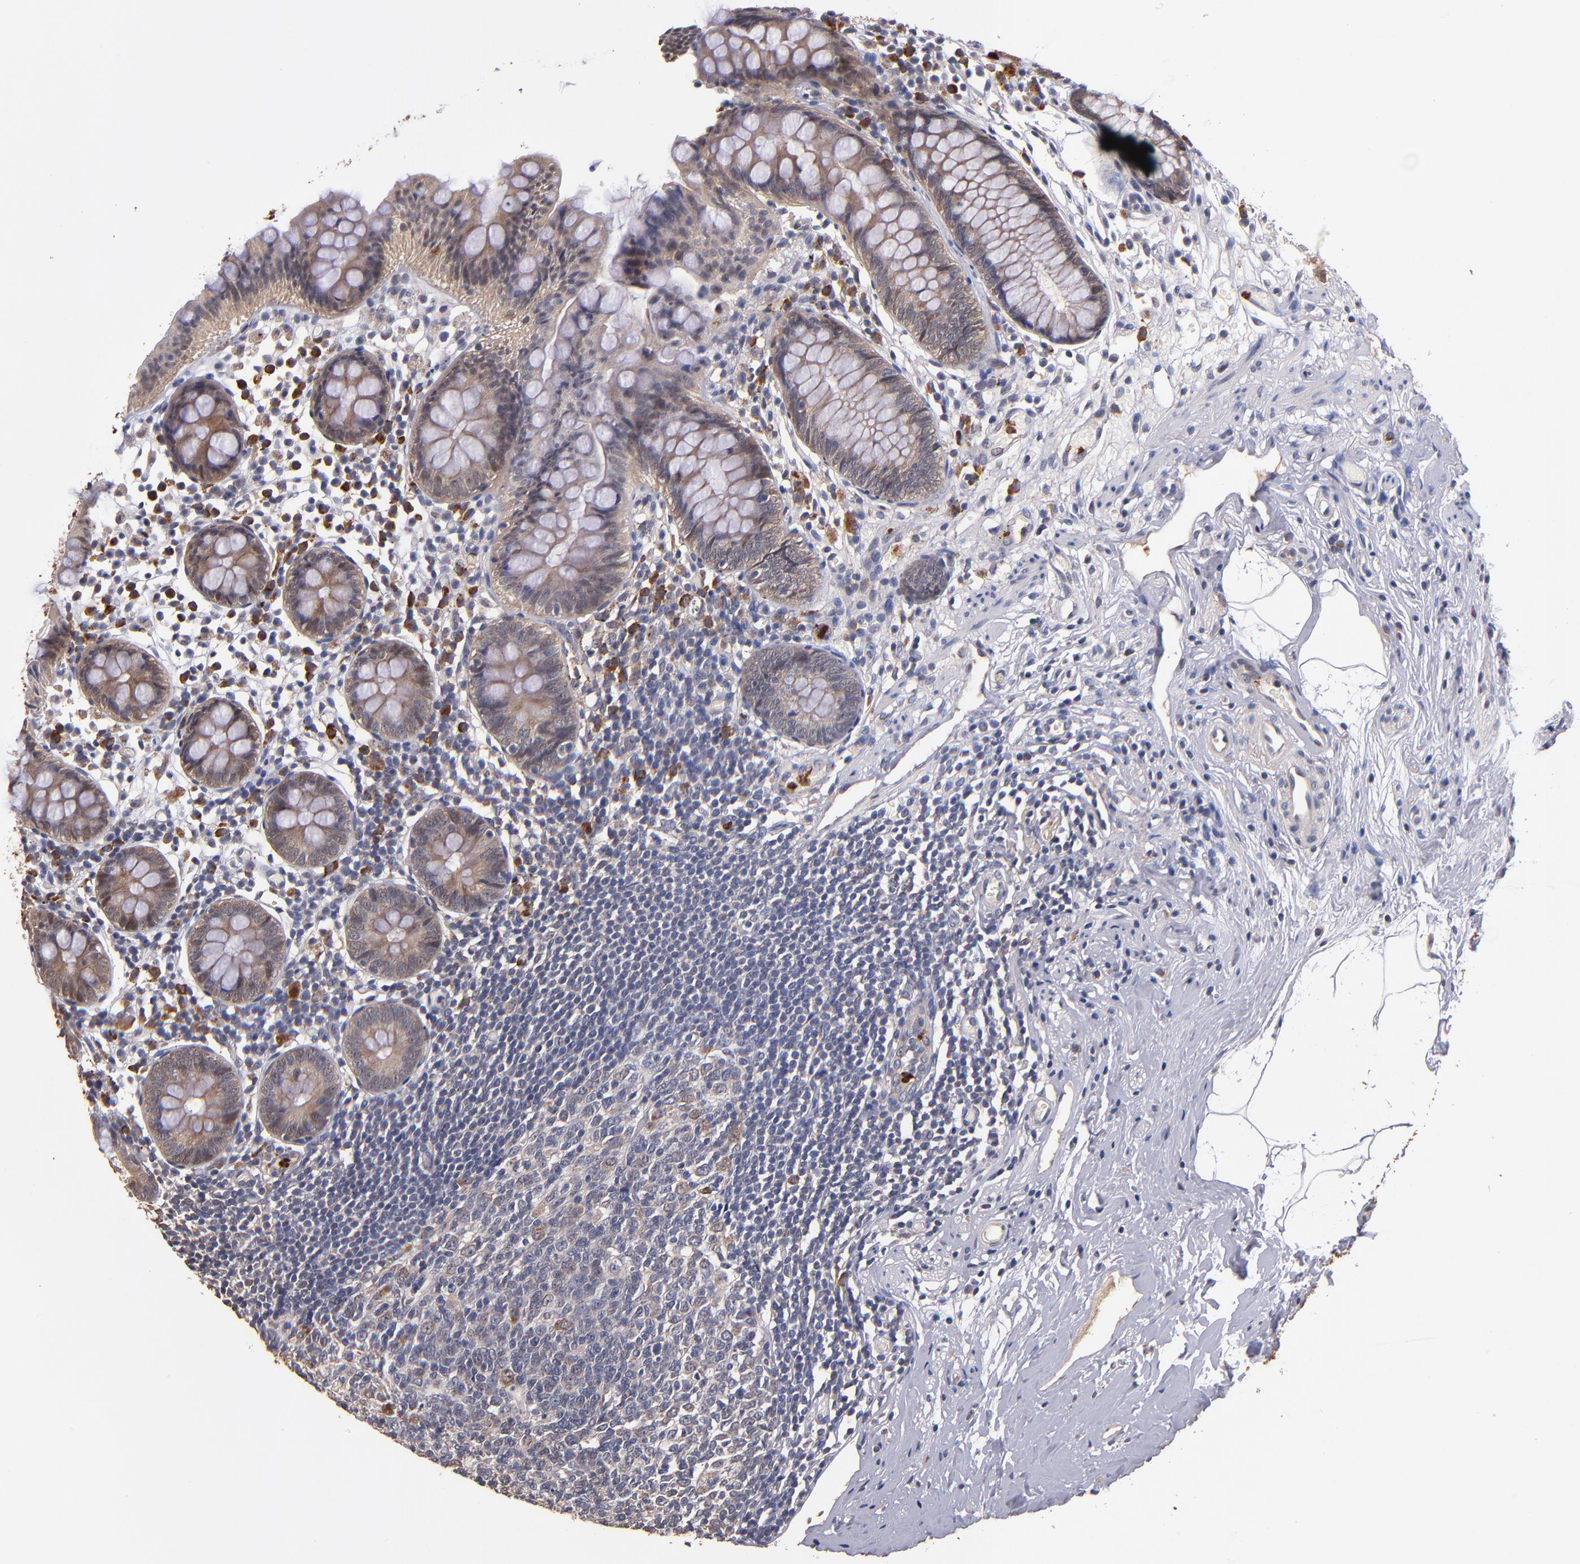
{"staining": {"intensity": "weak", "quantity": ">75%", "location": "cytoplasmic/membranous"}, "tissue": "appendix", "cell_type": "Glandular cells", "image_type": "normal", "snomed": [{"axis": "morphology", "description": "Normal tissue, NOS"}, {"axis": "topography", "description": "Appendix"}], "caption": "This is a histology image of immunohistochemistry (IHC) staining of benign appendix, which shows weak expression in the cytoplasmic/membranous of glandular cells.", "gene": "TTLL12", "patient": {"sex": "male", "age": 38}}